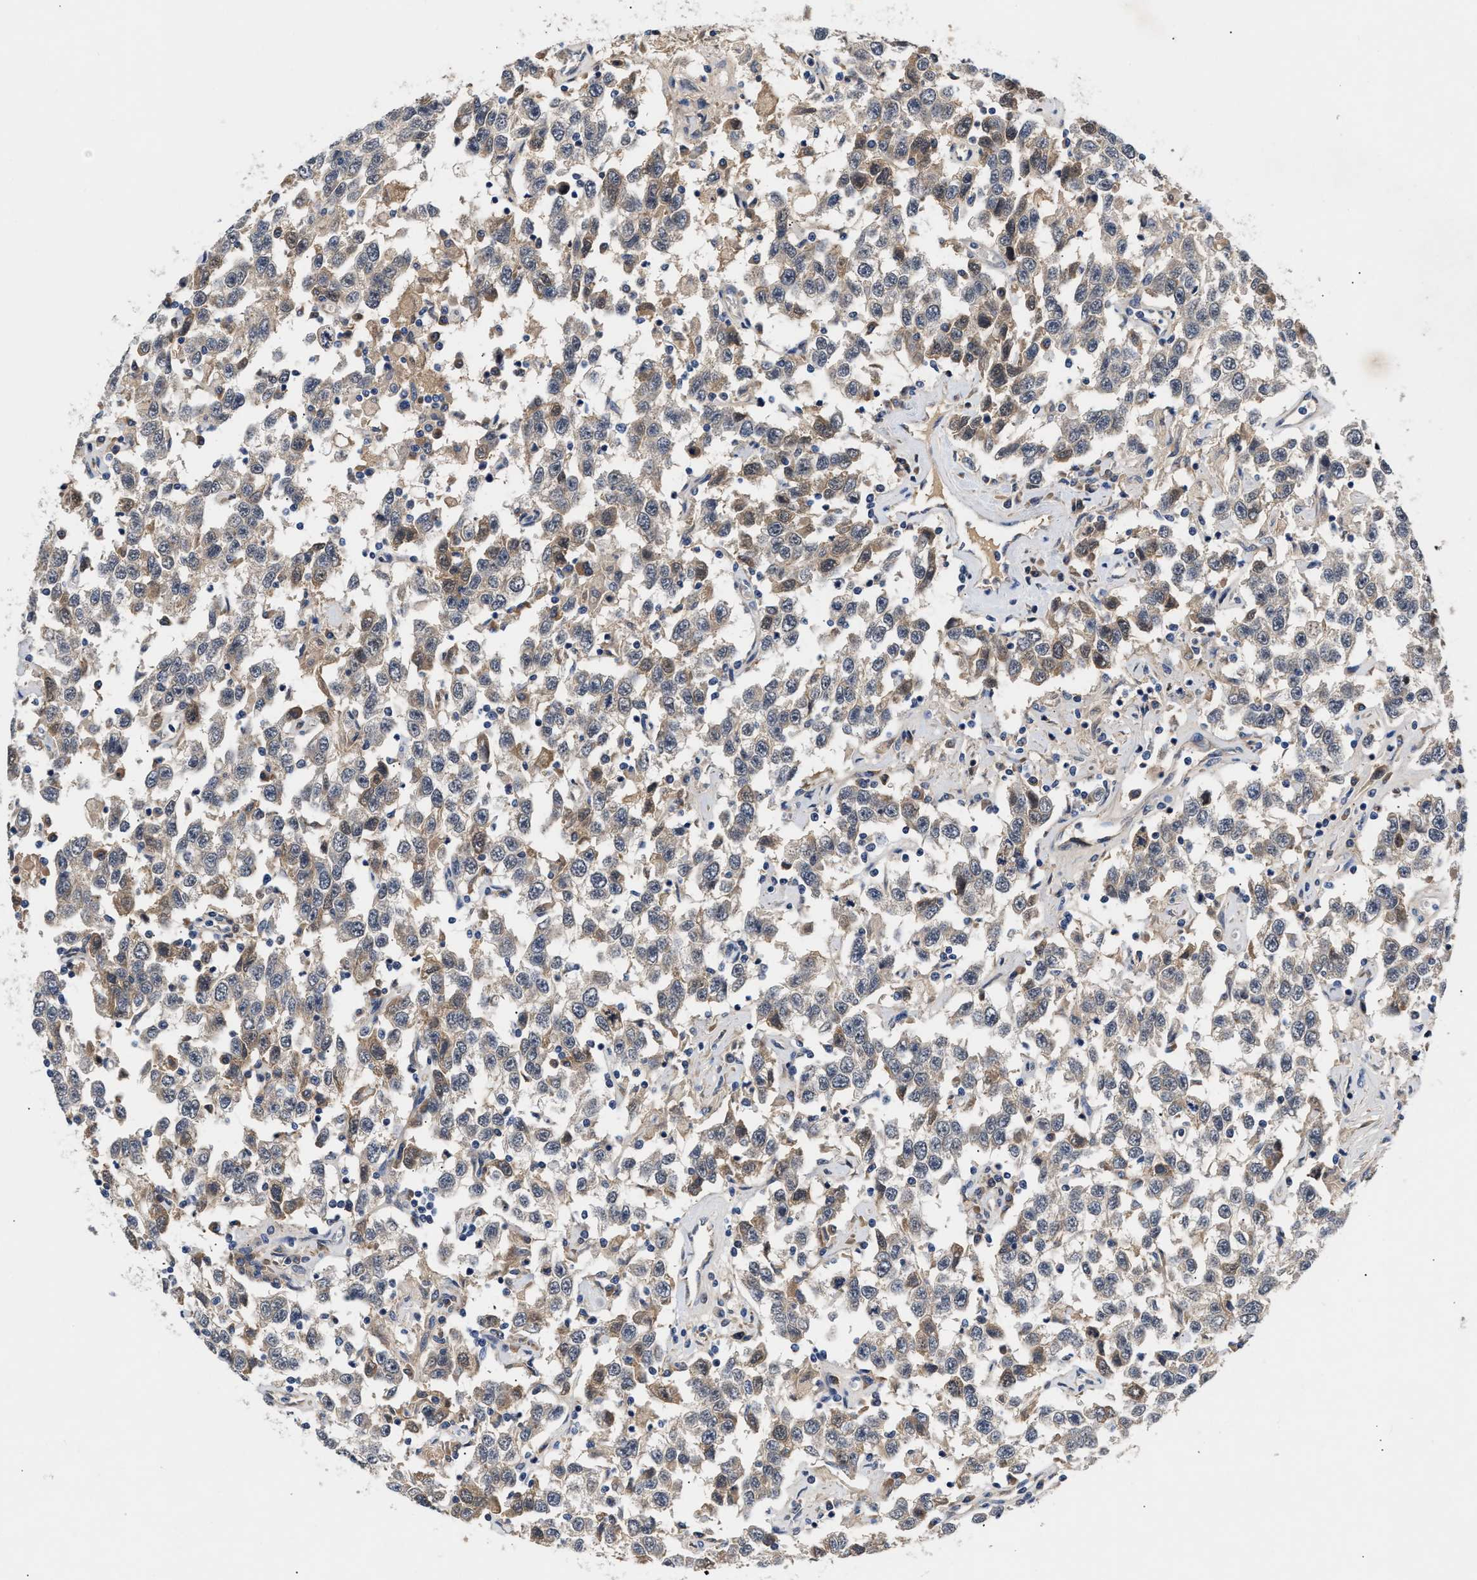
{"staining": {"intensity": "weak", "quantity": "25%-75%", "location": "cytoplasmic/membranous"}, "tissue": "testis cancer", "cell_type": "Tumor cells", "image_type": "cancer", "snomed": [{"axis": "morphology", "description": "Seminoma, NOS"}, {"axis": "topography", "description": "Testis"}], "caption": "Protein staining of testis cancer (seminoma) tissue reveals weak cytoplasmic/membranous positivity in approximately 25%-75% of tumor cells.", "gene": "CCDC146", "patient": {"sex": "male", "age": 41}}